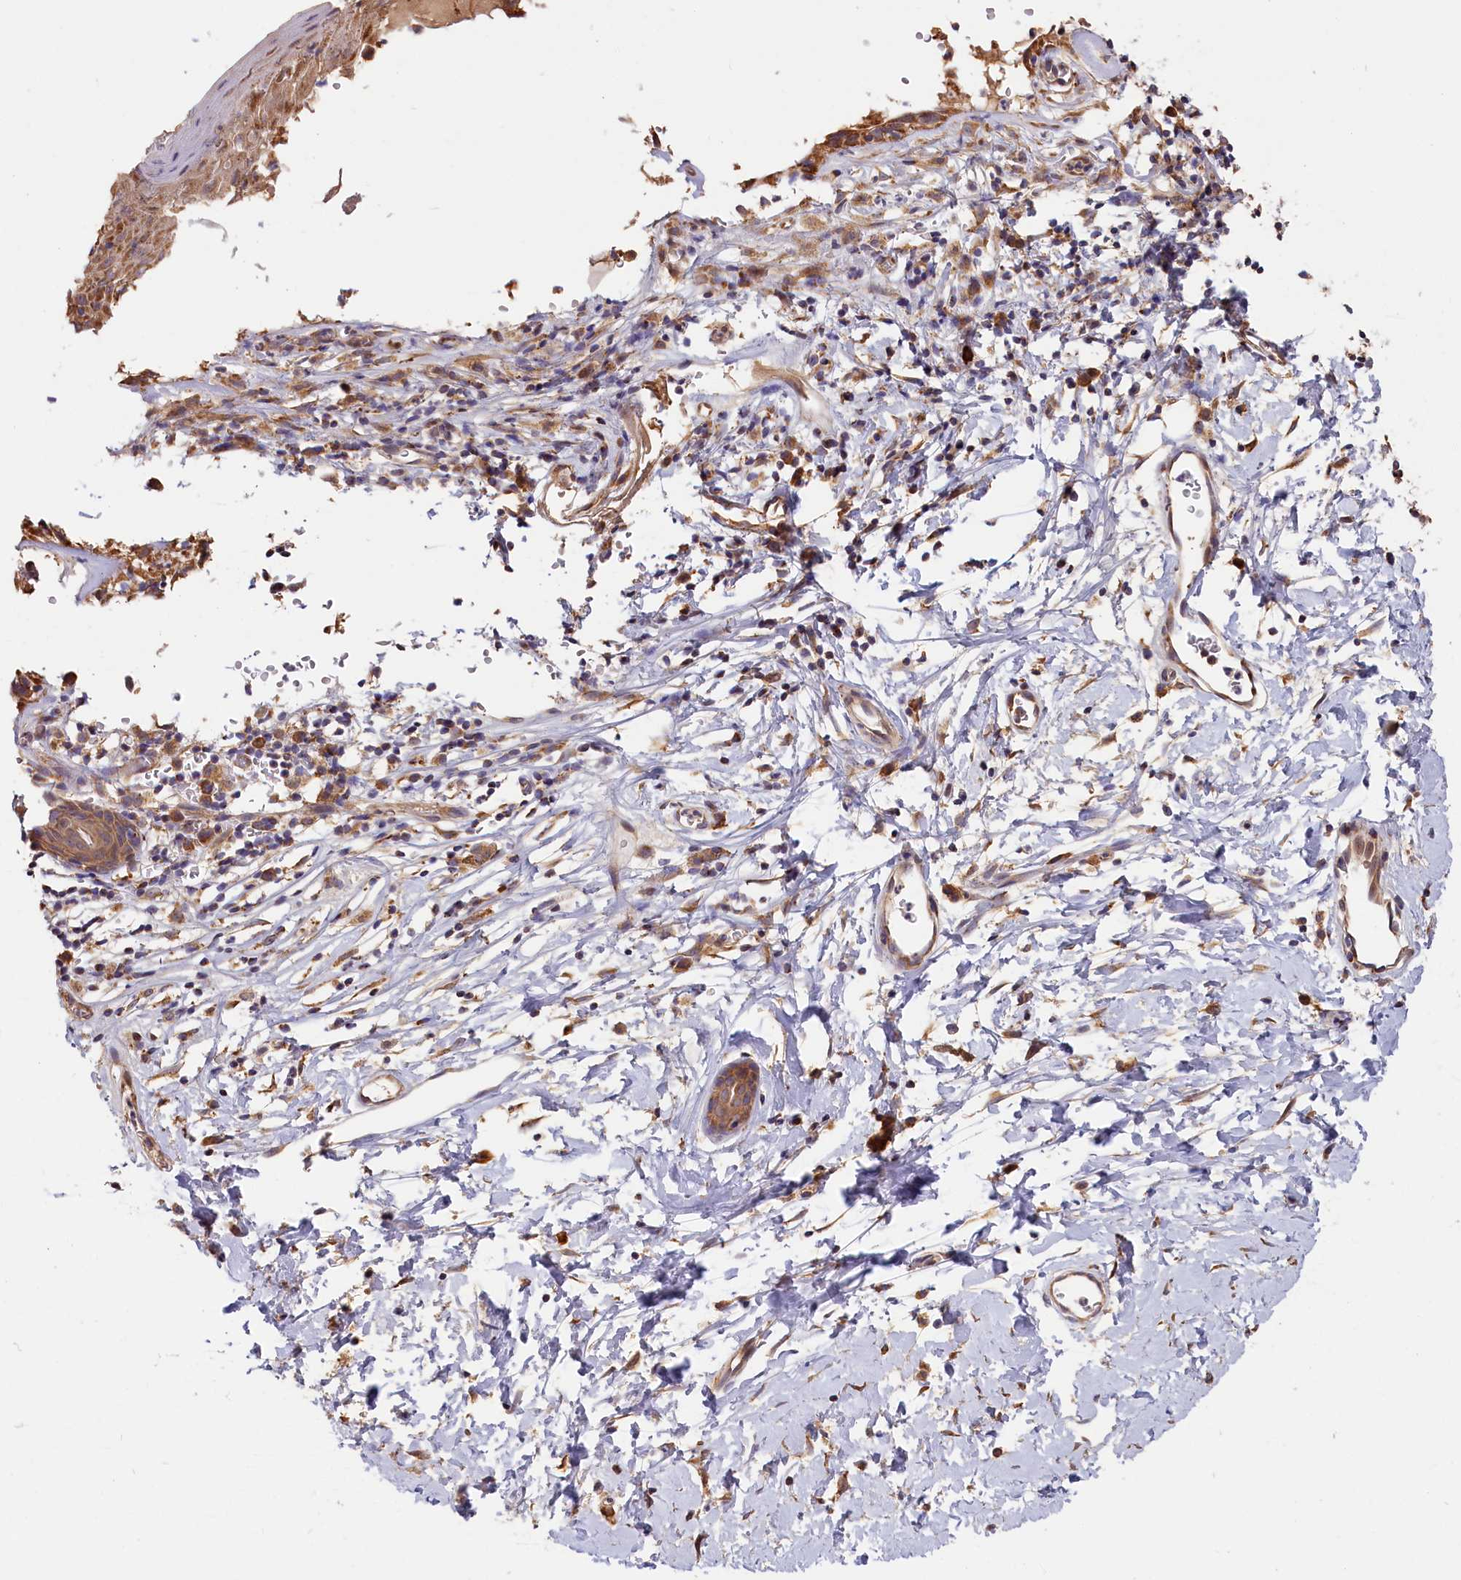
{"staining": {"intensity": "moderate", "quantity": ">75%", "location": "cytoplasmic/membranous"}, "tissue": "skin", "cell_type": "Epidermal cells", "image_type": "normal", "snomed": [{"axis": "morphology", "description": "Normal tissue, NOS"}, {"axis": "topography", "description": "Vulva"}], "caption": "Unremarkable skin shows moderate cytoplasmic/membranous staining in approximately >75% of epidermal cells.", "gene": "CEP44", "patient": {"sex": "female", "age": 68}}